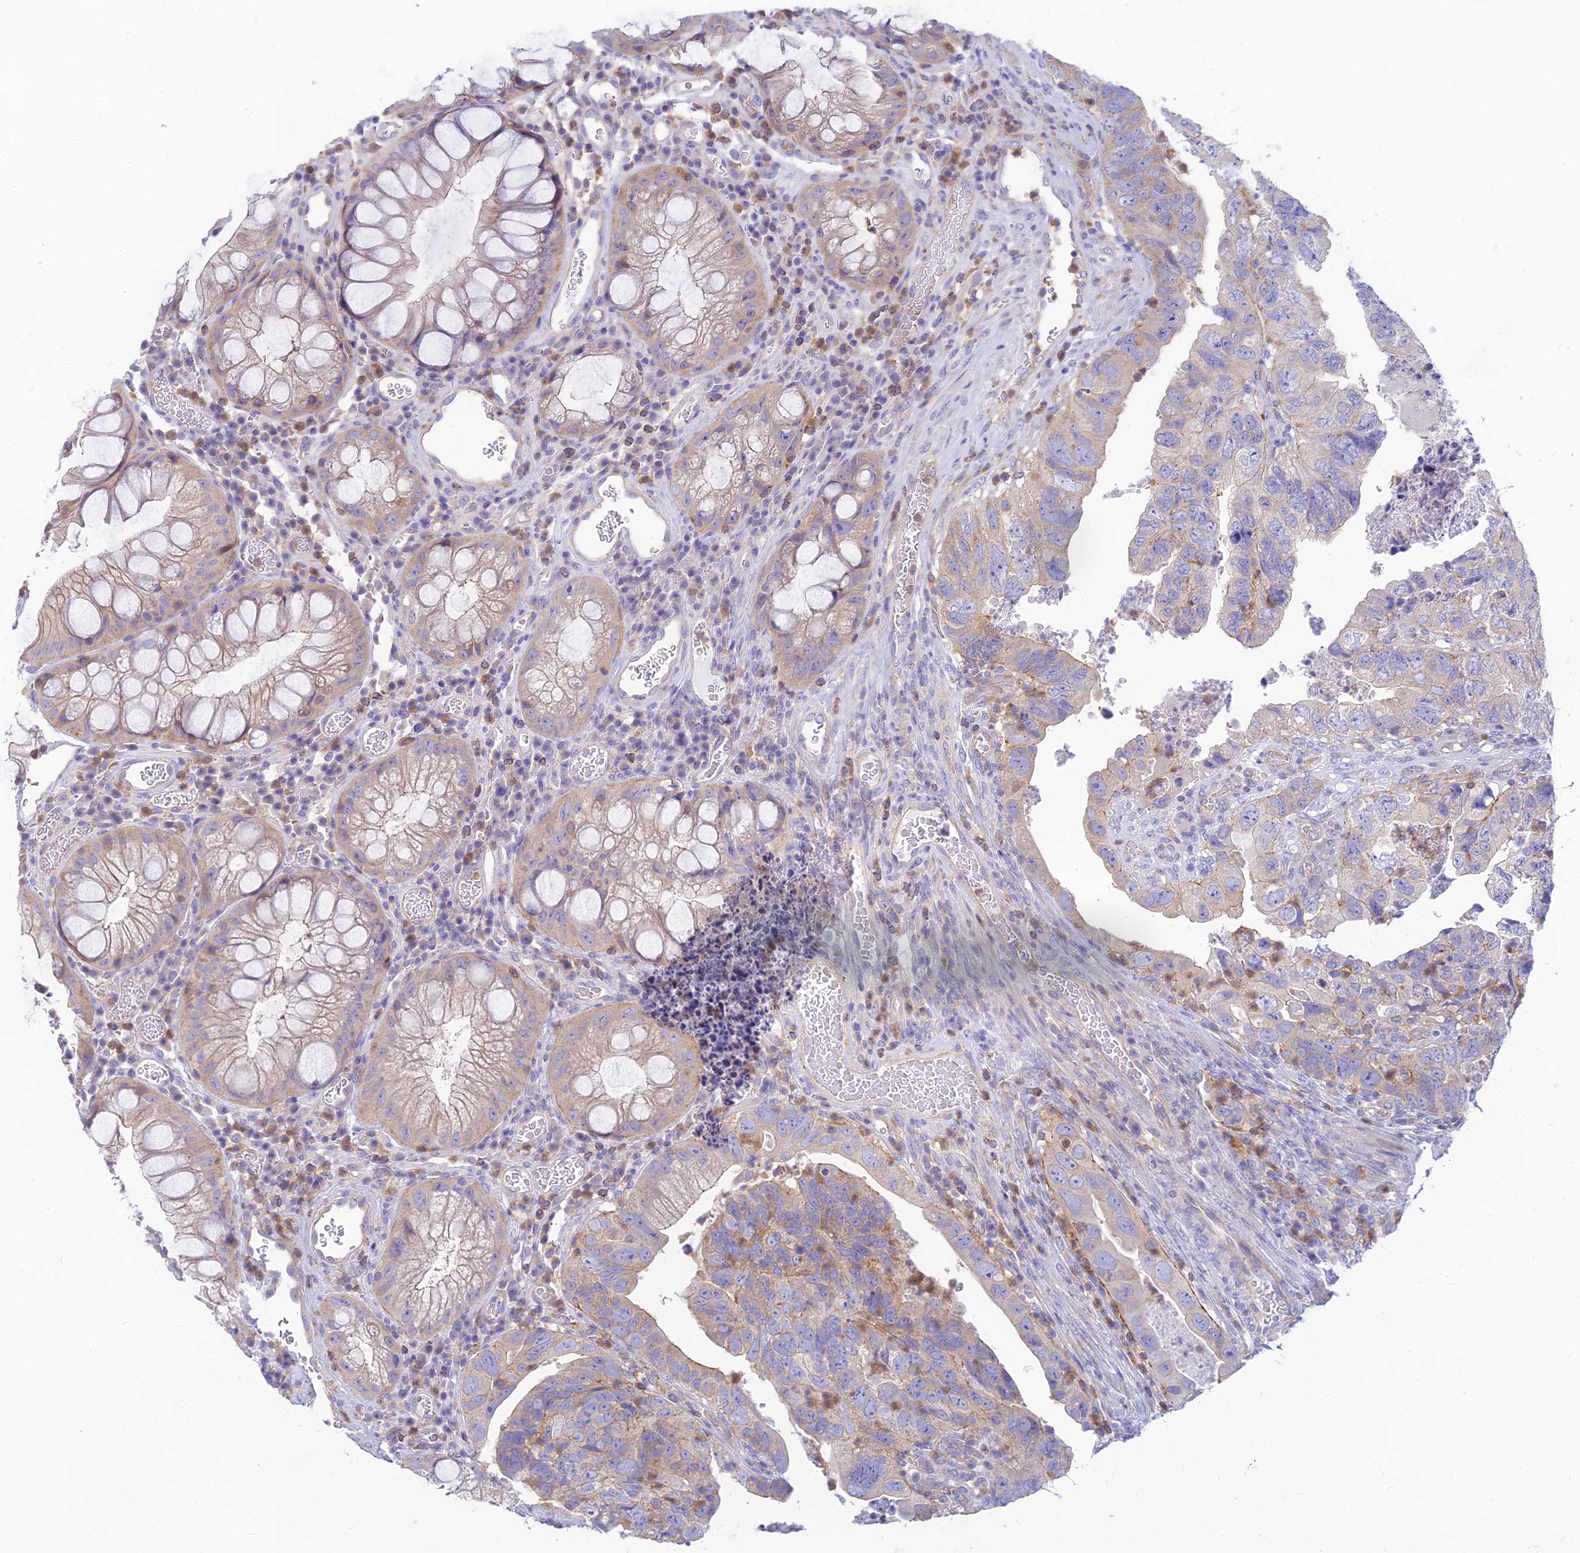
{"staining": {"intensity": "weak", "quantity": "<25%", "location": "cytoplasmic/membranous"}, "tissue": "colorectal cancer", "cell_type": "Tumor cells", "image_type": "cancer", "snomed": [{"axis": "morphology", "description": "Adenocarcinoma, NOS"}, {"axis": "topography", "description": "Rectum"}], "caption": "Immunohistochemistry (IHC) histopathology image of neoplastic tissue: human colorectal adenocarcinoma stained with DAB (3,3'-diaminobenzidine) reveals no significant protein positivity in tumor cells.", "gene": "STRN4", "patient": {"sex": "male", "age": 63}}